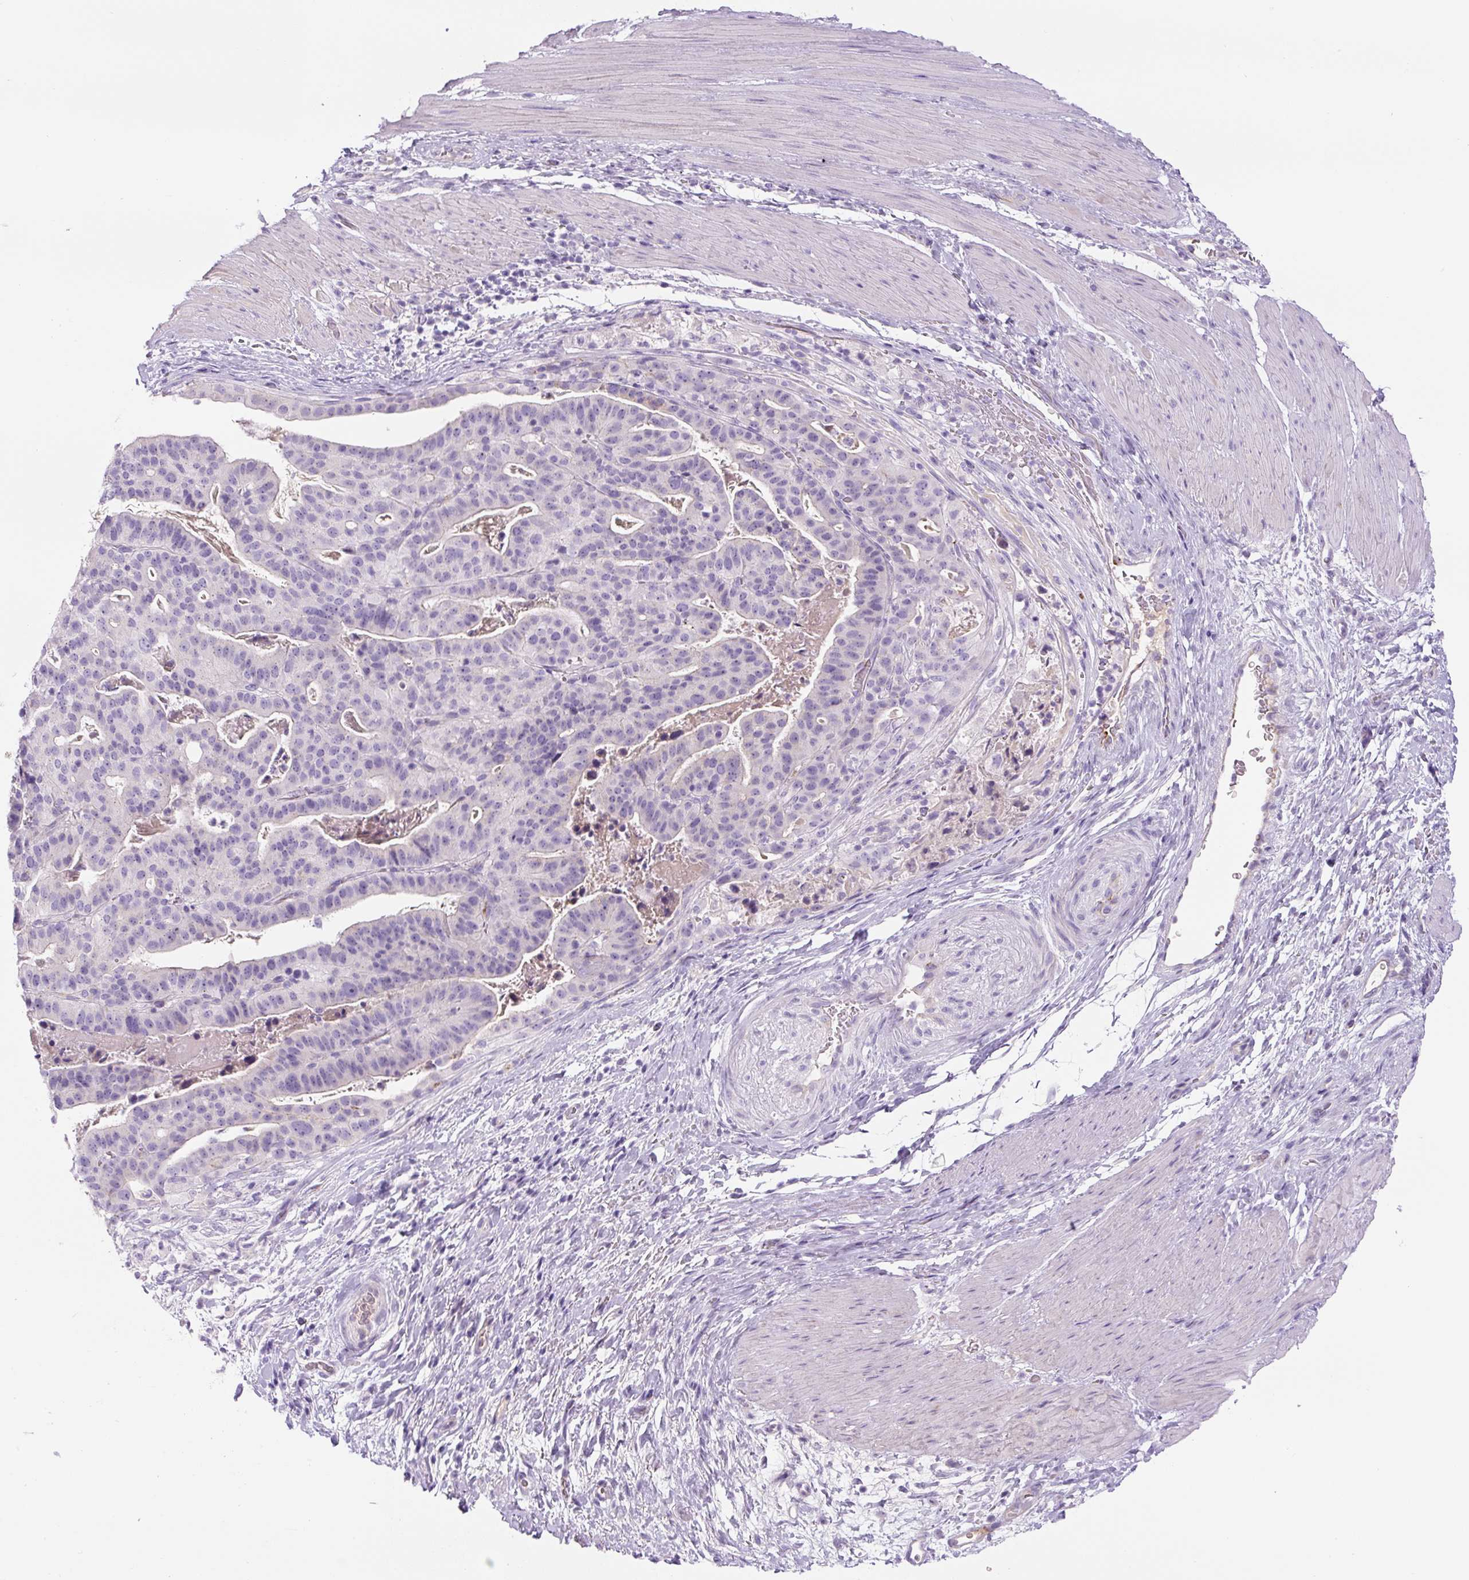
{"staining": {"intensity": "negative", "quantity": "none", "location": "none"}, "tissue": "stomach cancer", "cell_type": "Tumor cells", "image_type": "cancer", "snomed": [{"axis": "morphology", "description": "Adenocarcinoma, NOS"}, {"axis": "topography", "description": "Stomach"}], "caption": "Histopathology image shows no protein expression in tumor cells of stomach cancer tissue.", "gene": "RSPO4", "patient": {"sex": "male", "age": 48}}